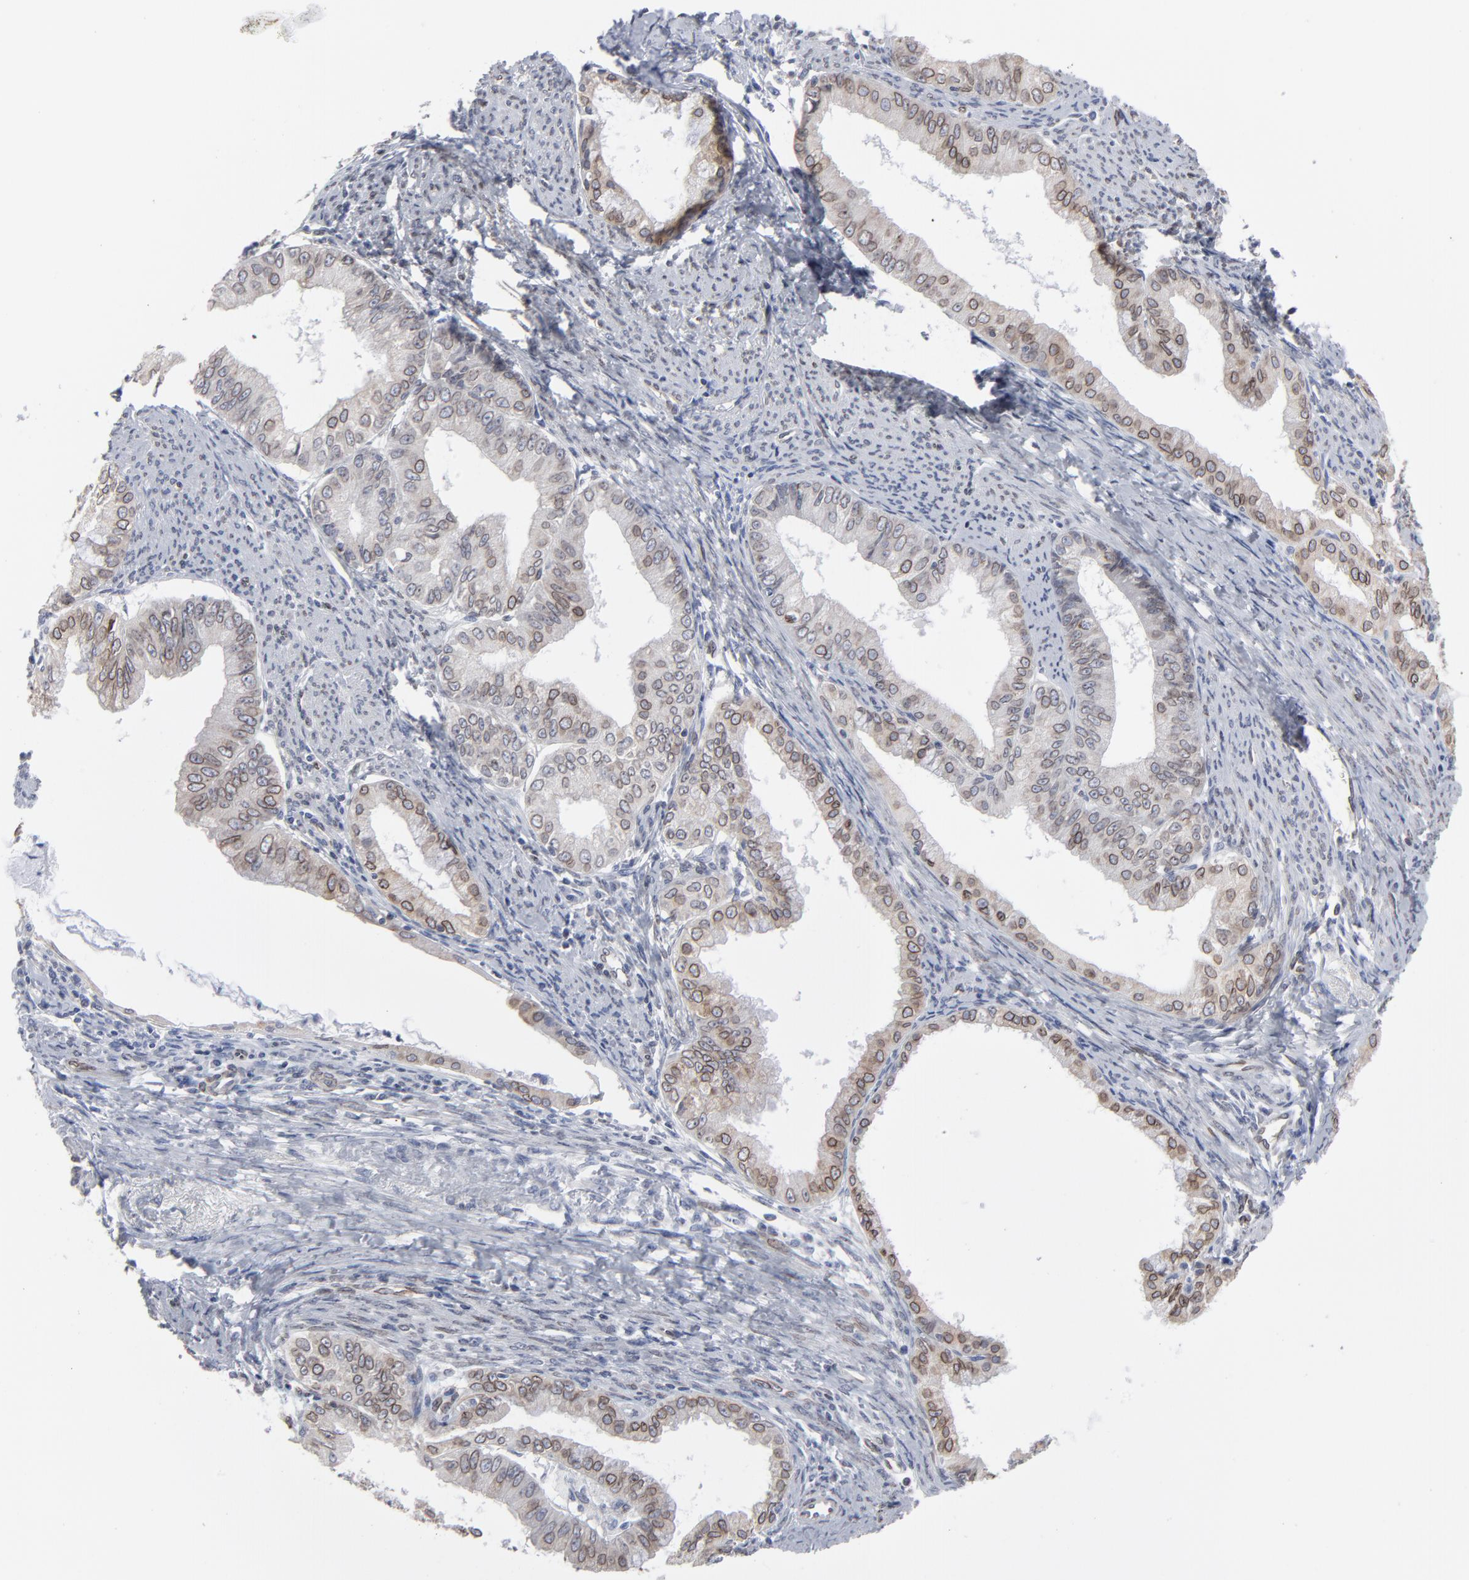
{"staining": {"intensity": "moderate", "quantity": ">75%", "location": "cytoplasmic/membranous,nuclear"}, "tissue": "endometrial cancer", "cell_type": "Tumor cells", "image_type": "cancer", "snomed": [{"axis": "morphology", "description": "Adenocarcinoma, NOS"}, {"axis": "topography", "description": "Endometrium"}], "caption": "Endometrial cancer (adenocarcinoma) was stained to show a protein in brown. There is medium levels of moderate cytoplasmic/membranous and nuclear staining in about >75% of tumor cells.", "gene": "SYNE2", "patient": {"sex": "female", "age": 76}}